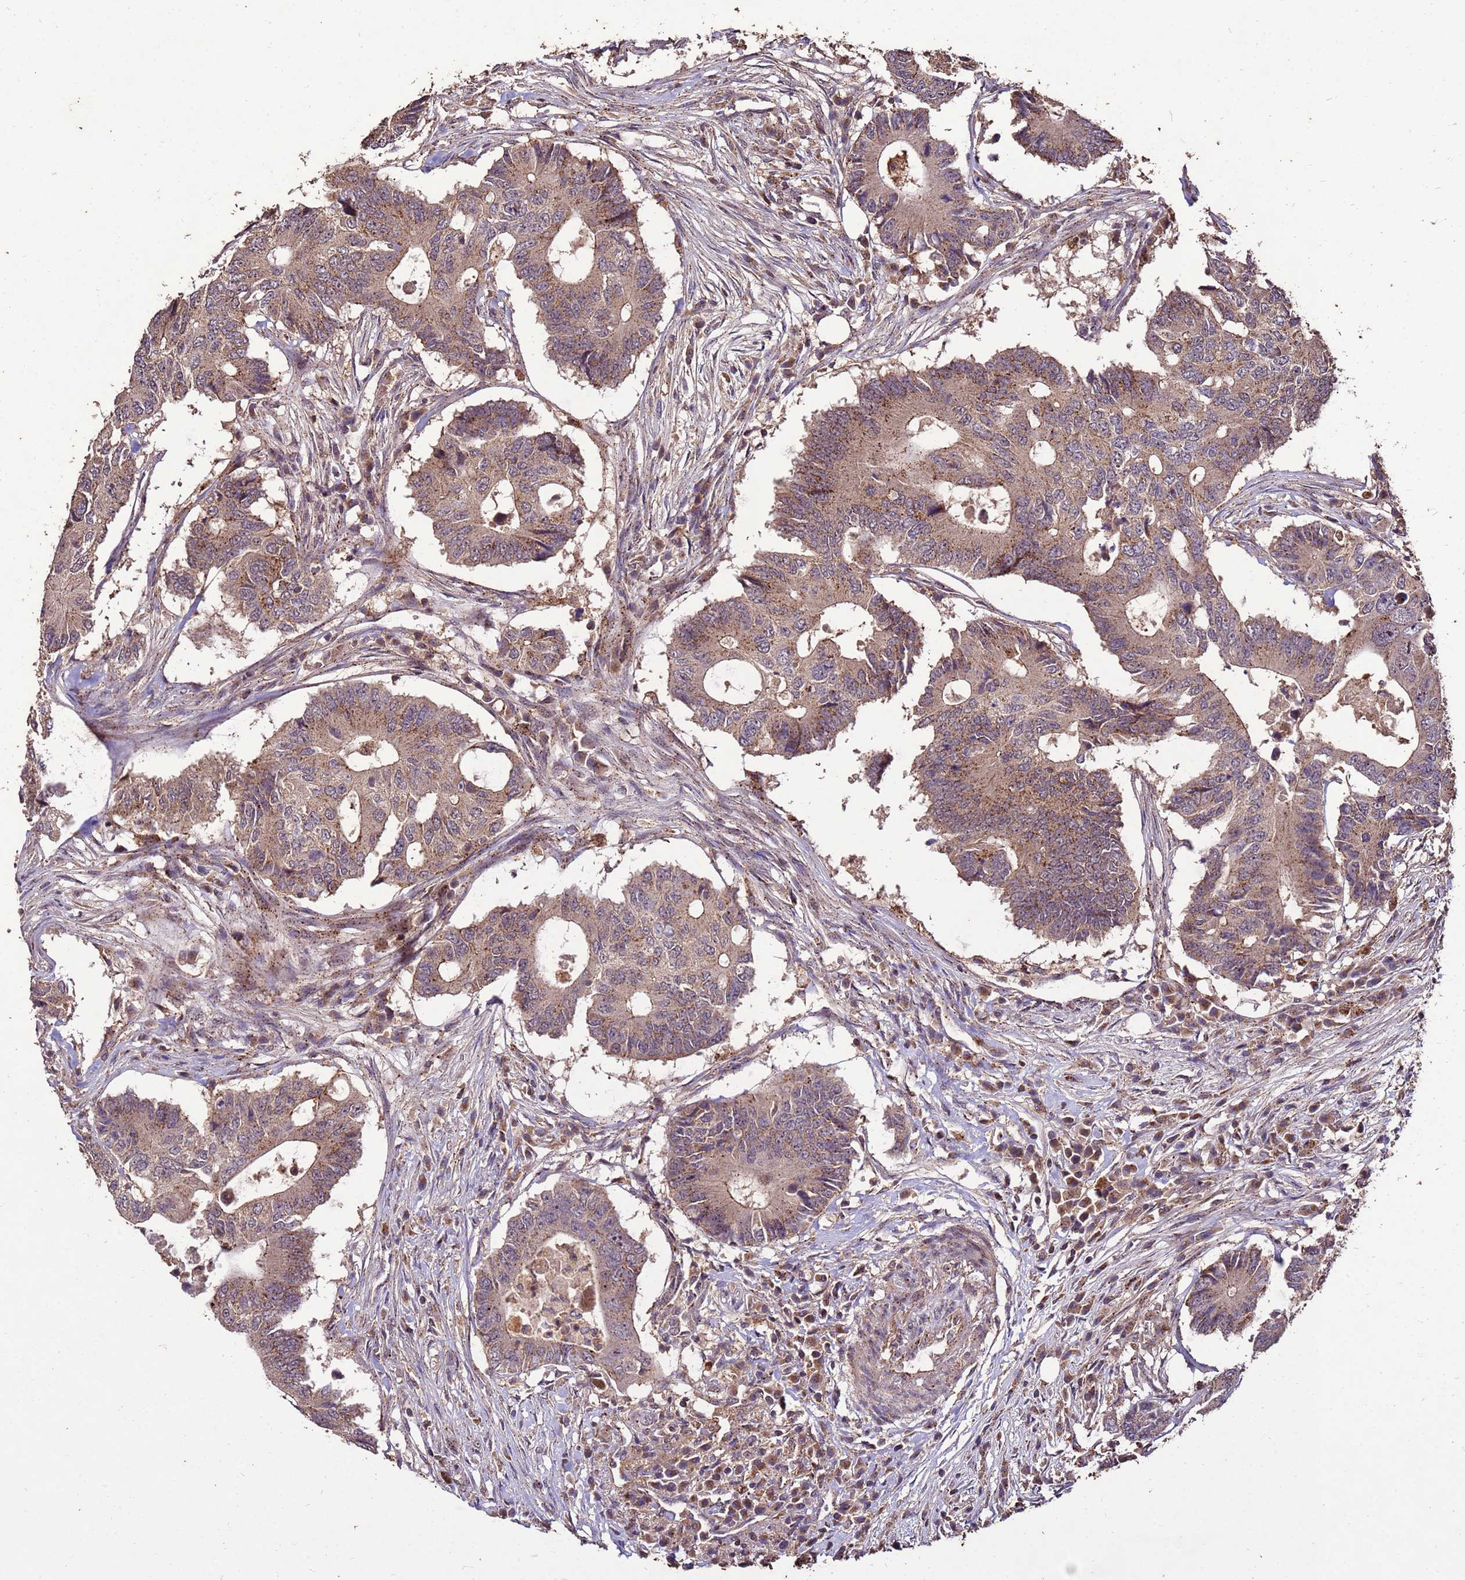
{"staining": {"intensity": "moderate", "quantity": ">75%", "location": "cytoplasmic/membranous"}, "tissue": "colorectal cancer", "cell_type": "Tumor cells", "image_type": "cancer", "snomed": [{"axis": "morphology", "description": "Adenocarcinoma, NOS"}, {"axis": "topography", "description": "Colon"}], "caption": "A photomicrograph of human colorectal cancer (adenocarcinoma) stained for a protein reveals moderate cytoplasmic/membranous brown staining in tumor cells. (DAB IHC, brown staining for protein, blue staining for nuclei).", "gene": "TOR4A", "patient": {"sex": "male", "age": 71}}